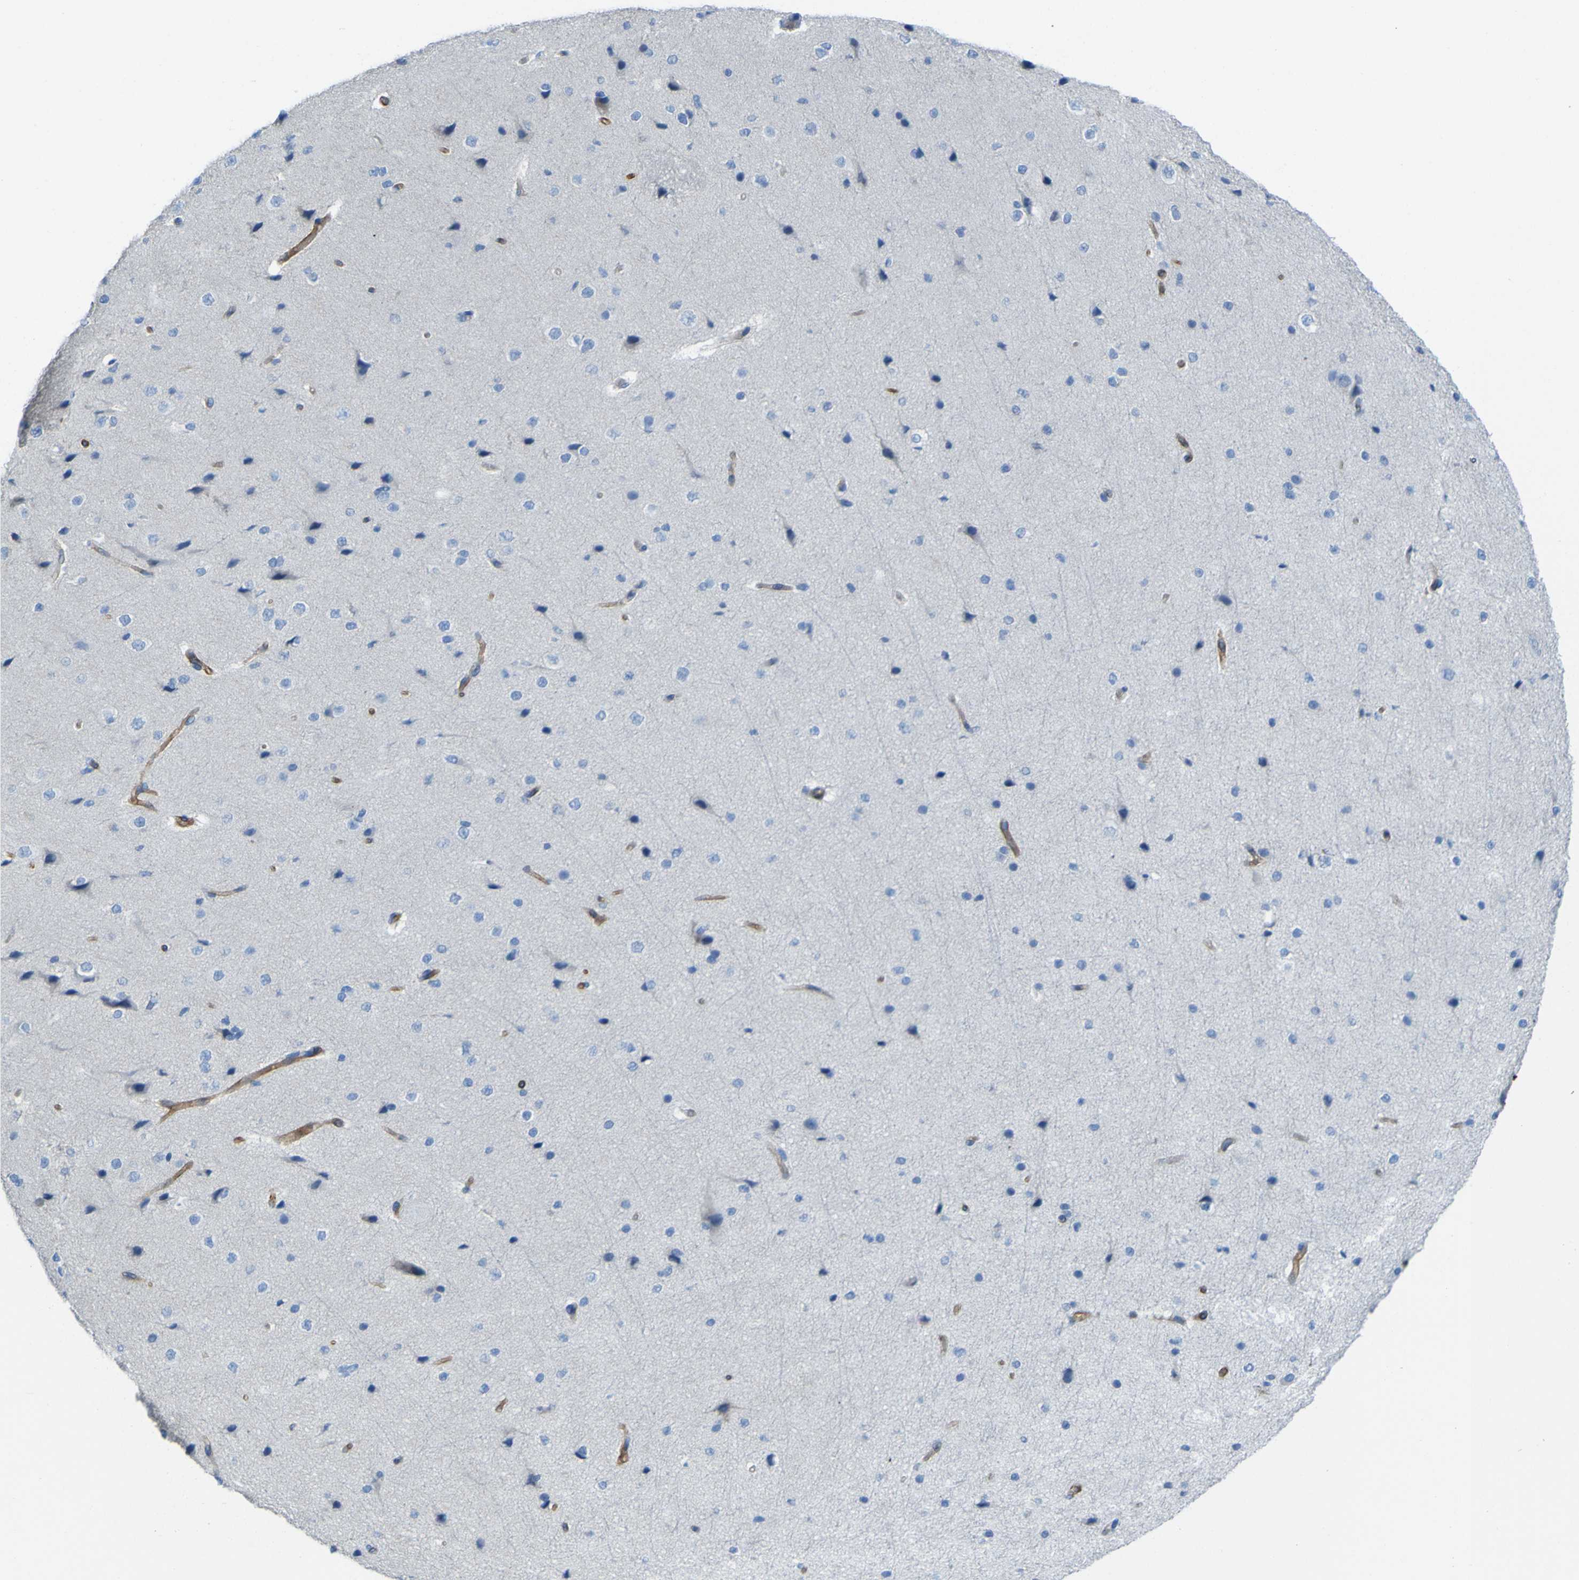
{"staining": {"intensity": "moderate", "quantity": "25%-75%", "location": "cytoplasmic/membranous"}, "tissue": "cerebral cortex", "cell_type": "Endothelial cells", "image_type": "normal", "snomed": [{"axis": "morphology", "description": "Normal tissue, NOS"}, {"axis": "morphology", "description": "Developmental malformation"}, {"axis": "topography", "description": "Cerebral cortex"}], "caption": "Cerebral cortex stained with a brown dye displays moderate cytoplasmic/membranous positive positivity in about 25%-75% of endothelial cells.", "gene": "CD93", "patient": {"sex": "female", "age": 30}}